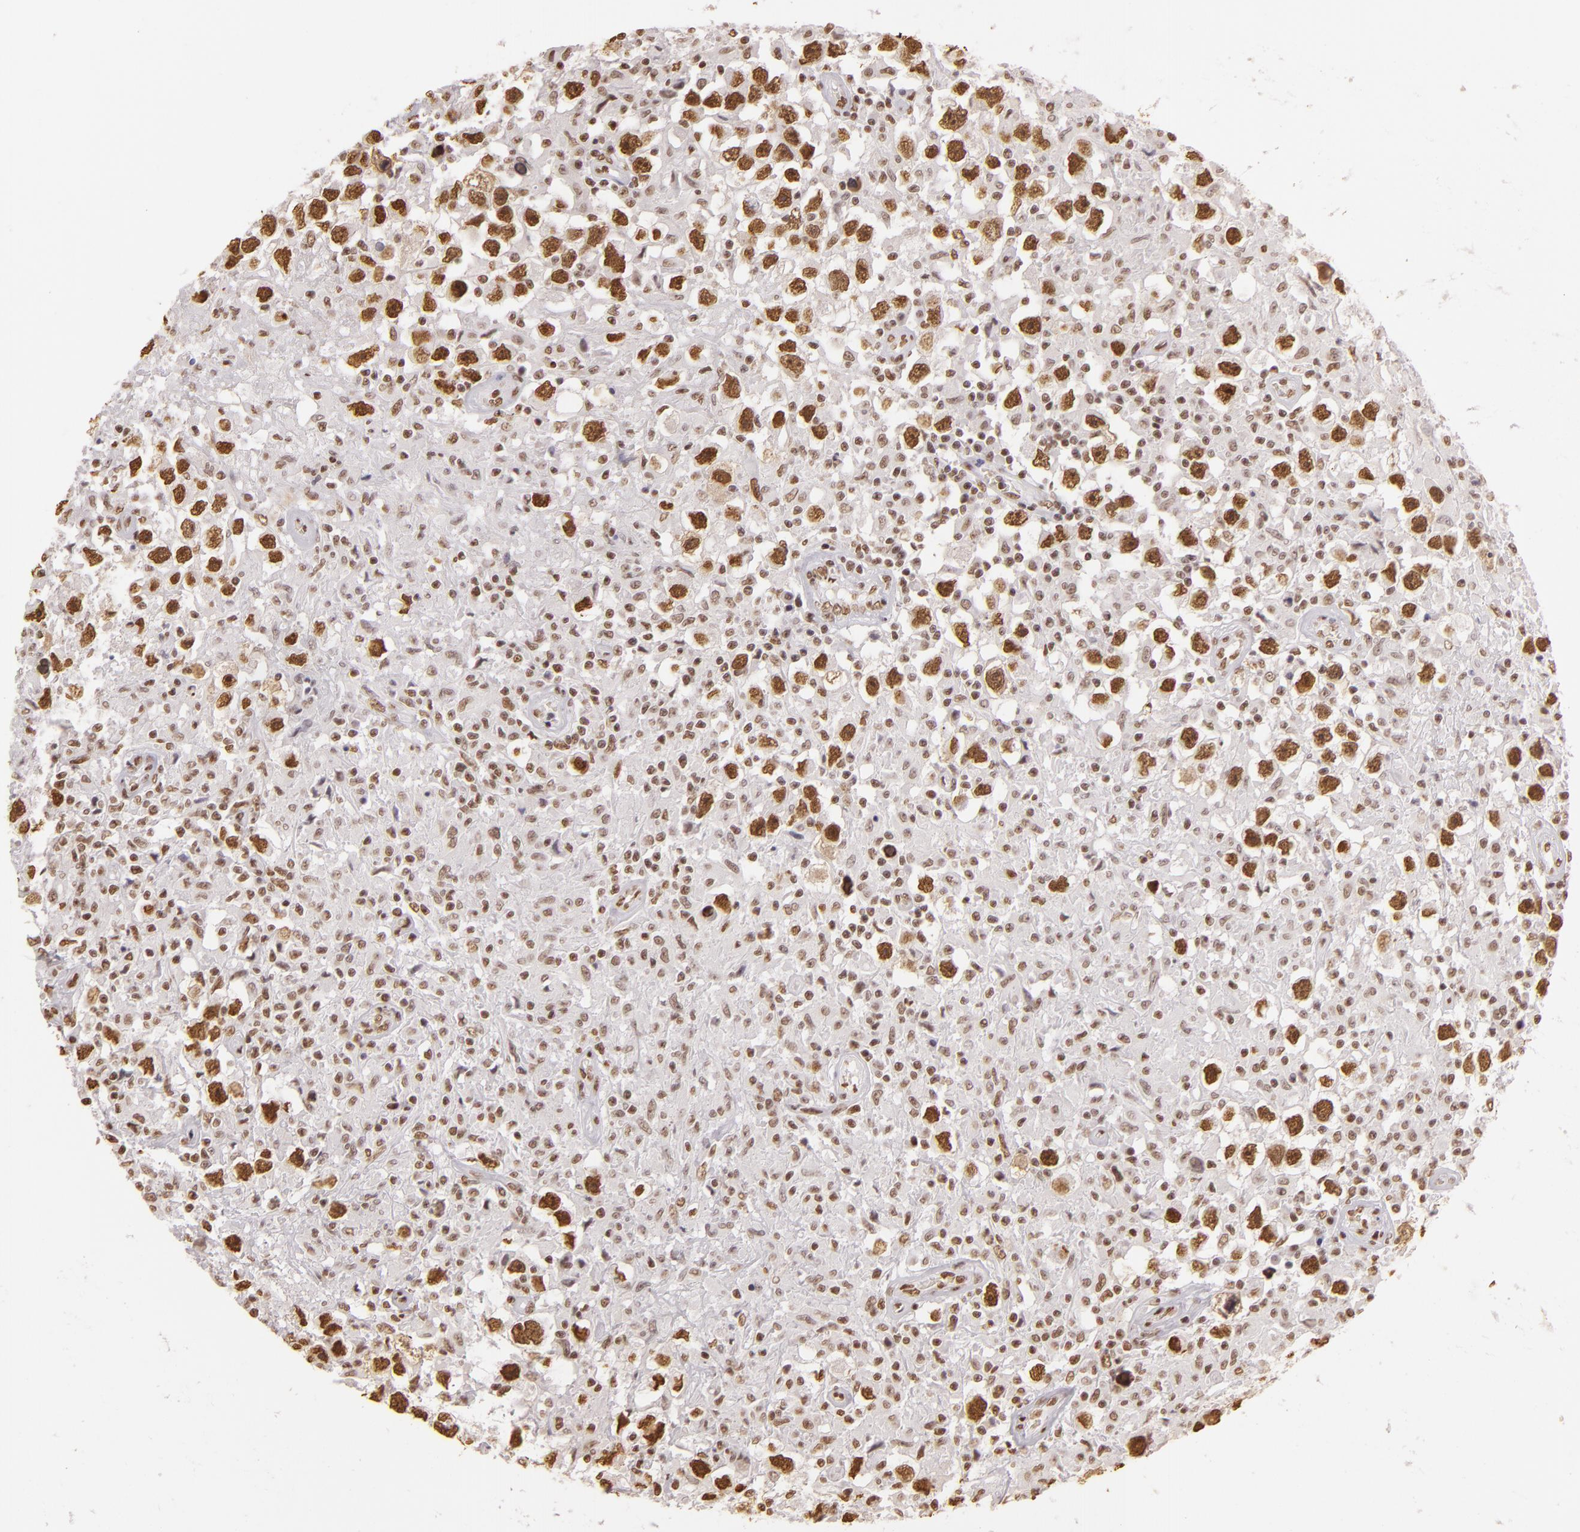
{"staining": {"intensity": "moderate", "quantity": "25%-75%", "location": "nuclear"}, "tissue": "testis cancer", "cell_type": "Tumor cells", "image_type": "cancer", "snomed": [{"axis": "morphology", "description": "Seminoma, NOS"}, {"axis": "topography", "description": "Testis"}], "caption": "There is medium levels of moderate nuclear positivity in tumor cells of seminoma (testis), as demonstrated by immunohistochemical staining (brown color).", "gene": "PAPOLA", "patient": {"sex": "male", "age": 34}}